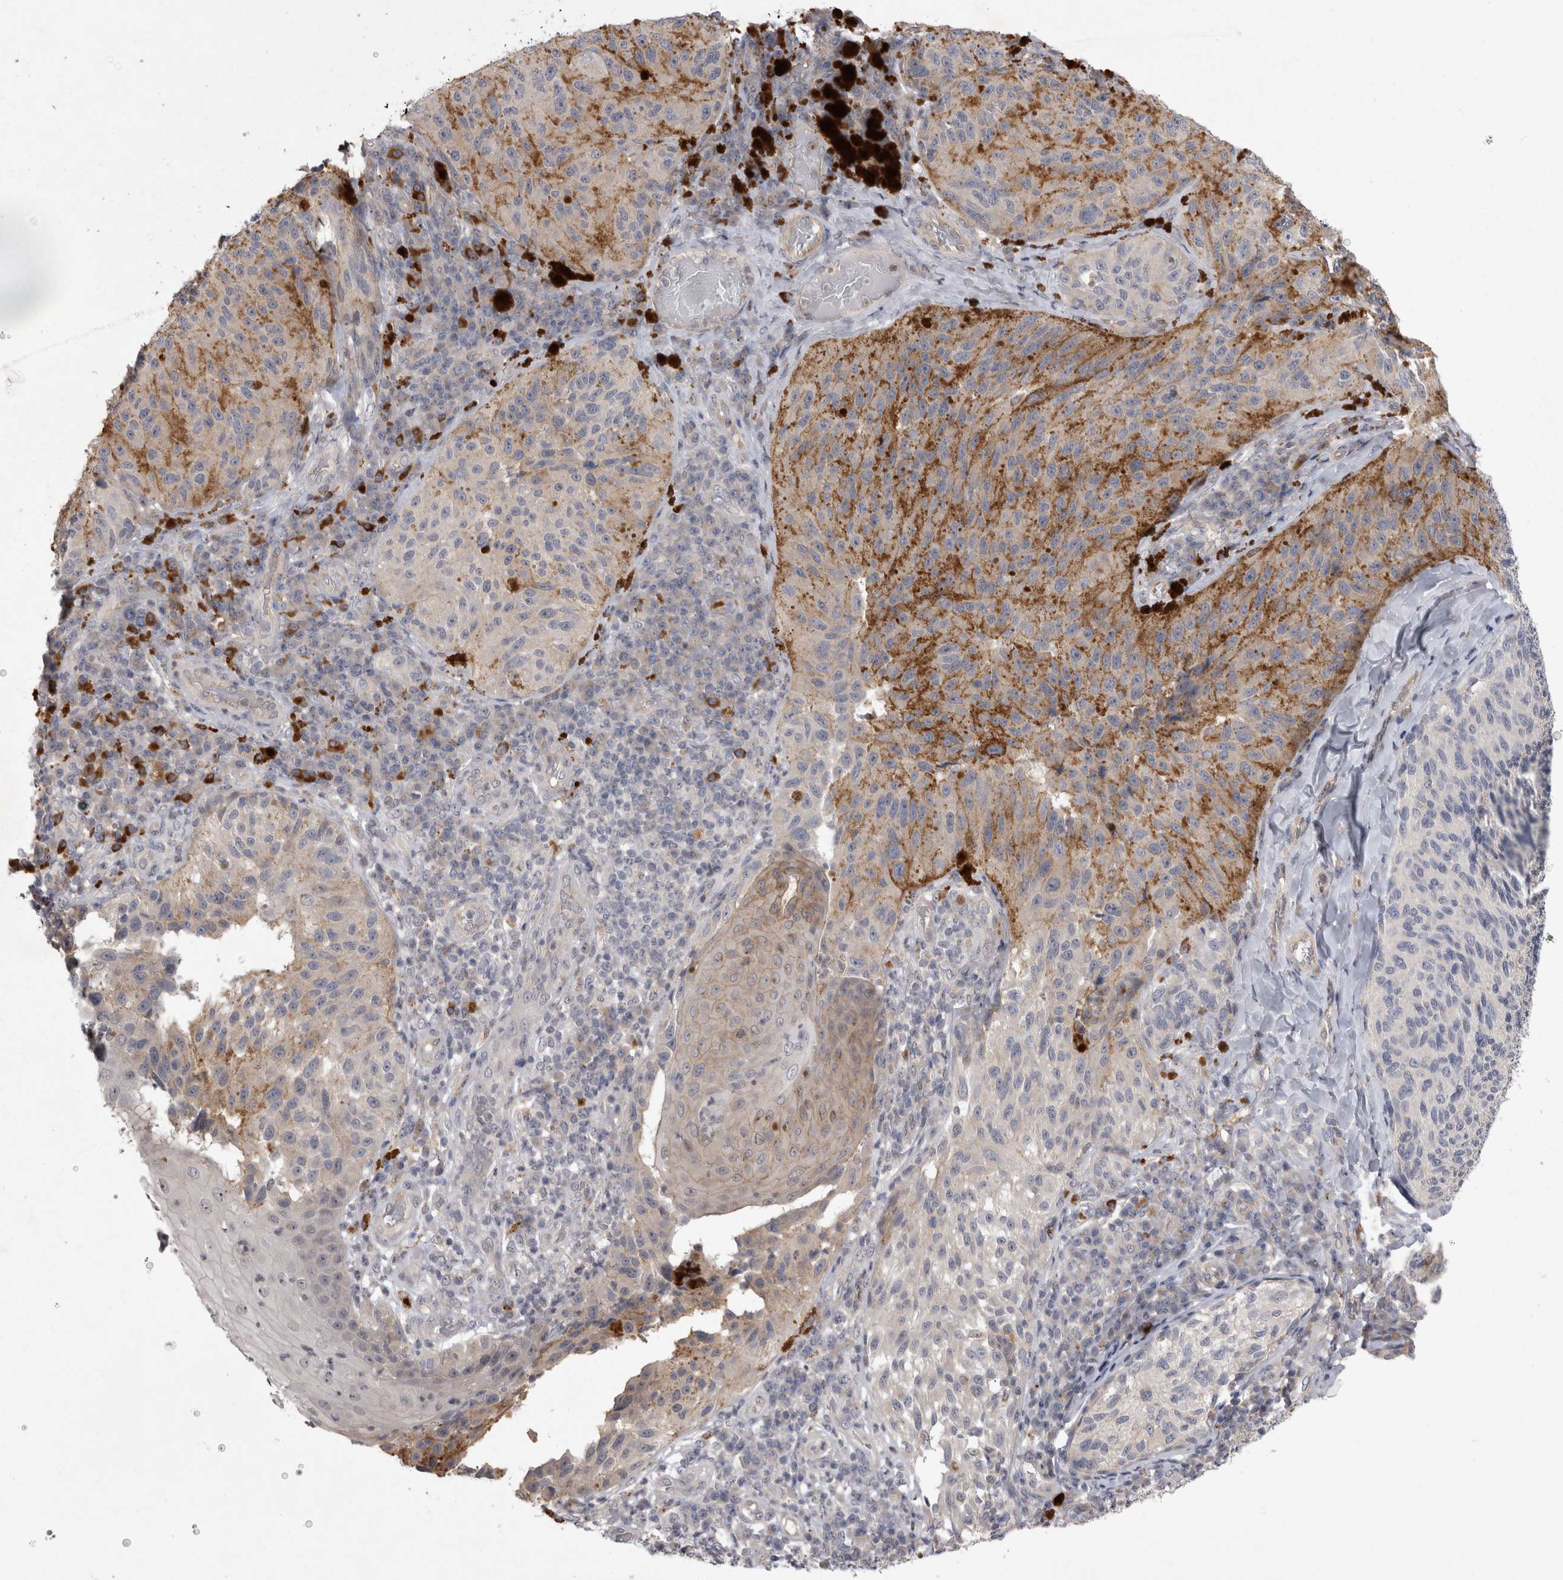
{"staining": {"intensity": "negative", "quantity": "none", "location": "none"}, "tissue": "melanoma", "cell_type": "Tumor cells", "image_type": "cancer", "snomed": [{"axis": "morphology", "description": "Malignant melanoma, NOS"}, {"axis": "topography", "description": "Skin"}], "caption": "The immunohistochemistry (IHC) photomicrograph has no significant staining in tumor cells of malignant melanoma tissue. (Stains: DAB (3,3'-diaminobenzidine) immunohistochemistry with hematoxylin counter stain, Microscopy: brightfield microscopy at high magnification).", "gene": "CTBS", "patient": {"sex": "female", "age": 73}}